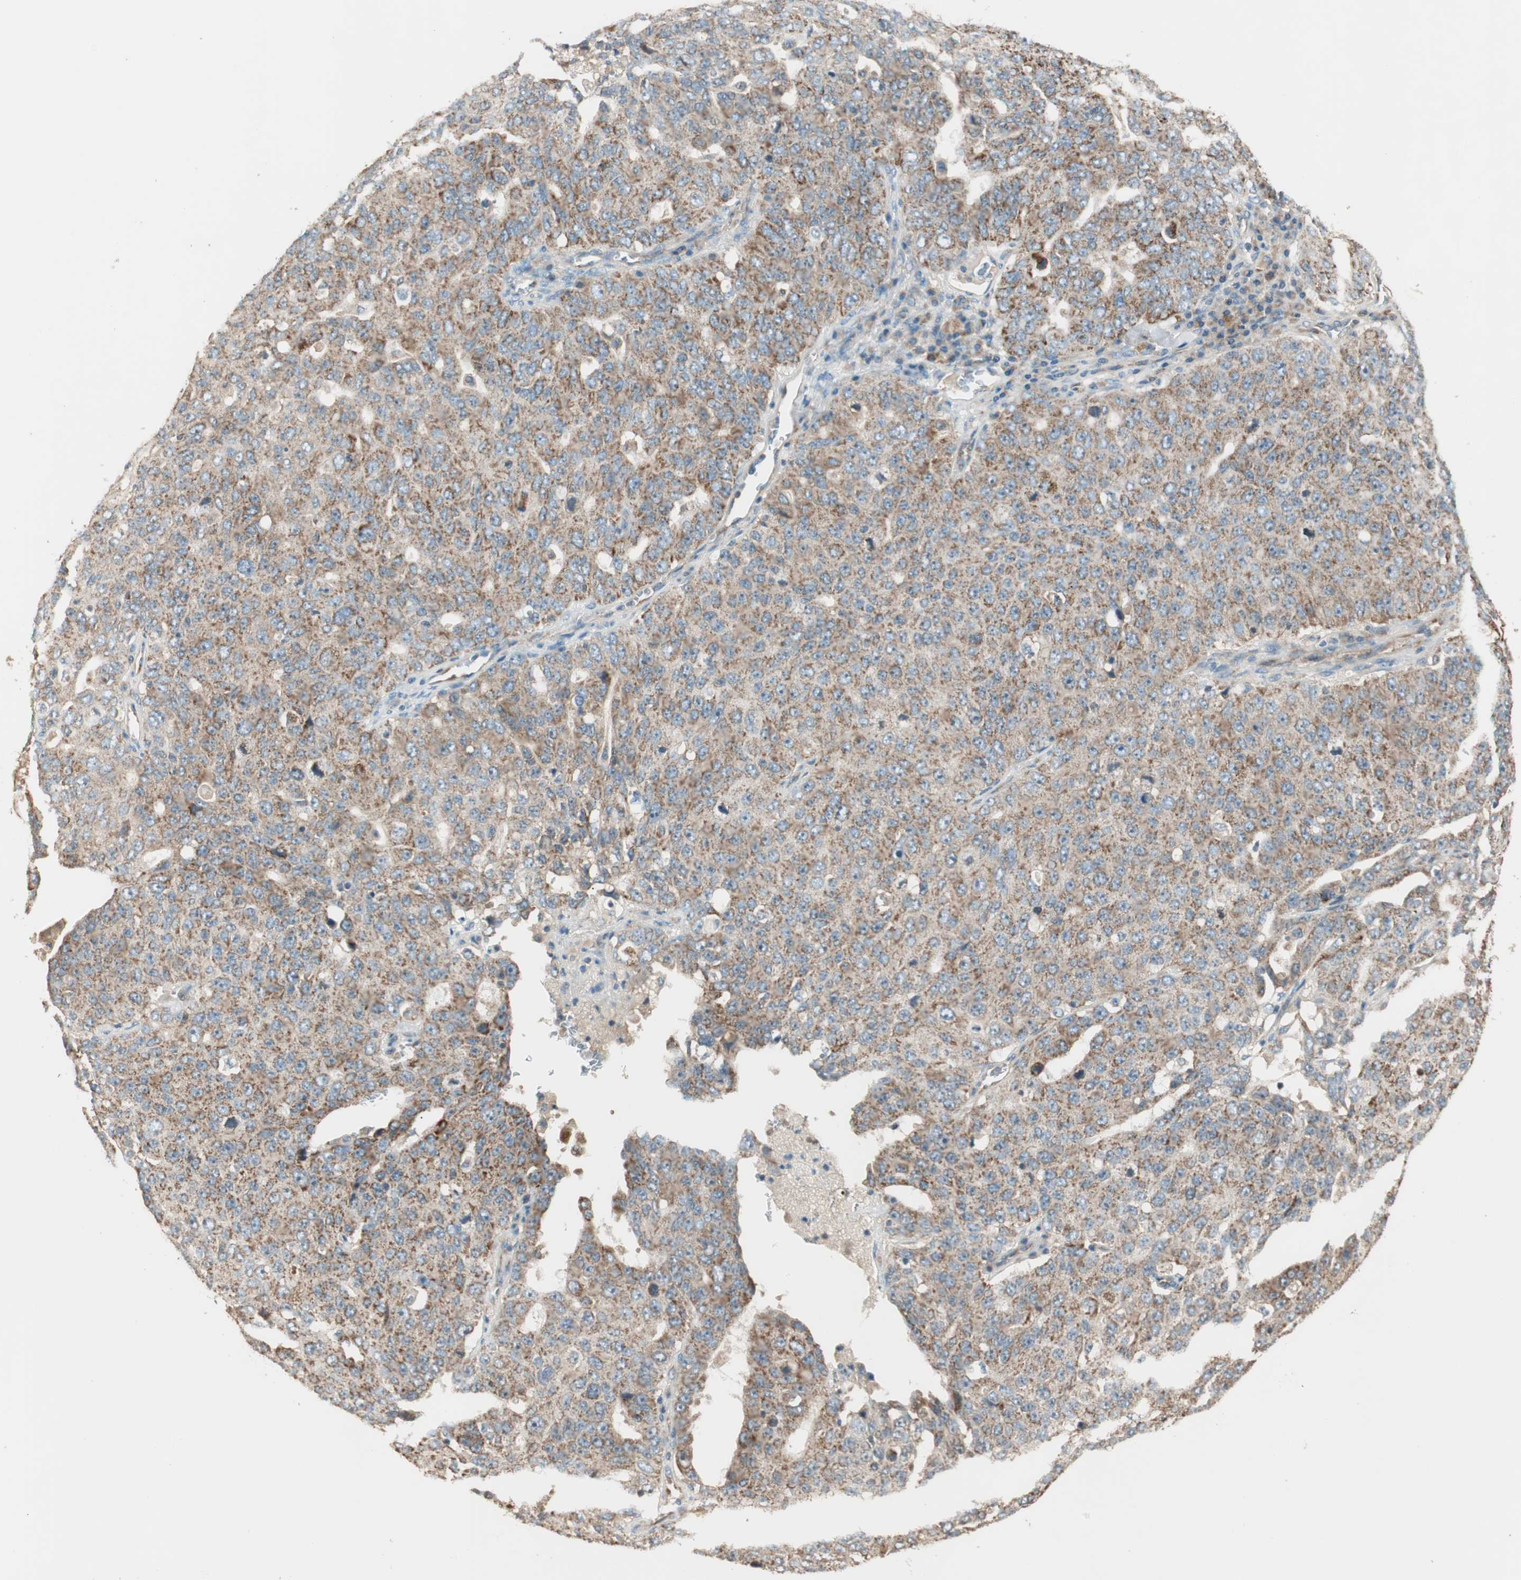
{"staining": {"intensity": "moderate", "quantity": ">75%", "location": "cytoplasmic/membranous"}, "tissue": "ovarian cancer", "cell_type": "Tumor cells", "image_type": "cancer", "snomed": [{"axis": "morphology", "description": "Carcinoma, endometroid"}, {"axis": "topography", "description": "Ovary"}], "caption": "About >75% of tumor cells in endometroid carcinoma (ovarian) exhibit moderate cytoplasmic/membranous protein positivity as visualized by brown immunohistochemical staining.", "gene": "CC2D1A", "patient": {"sex": "female", "age": 62}}